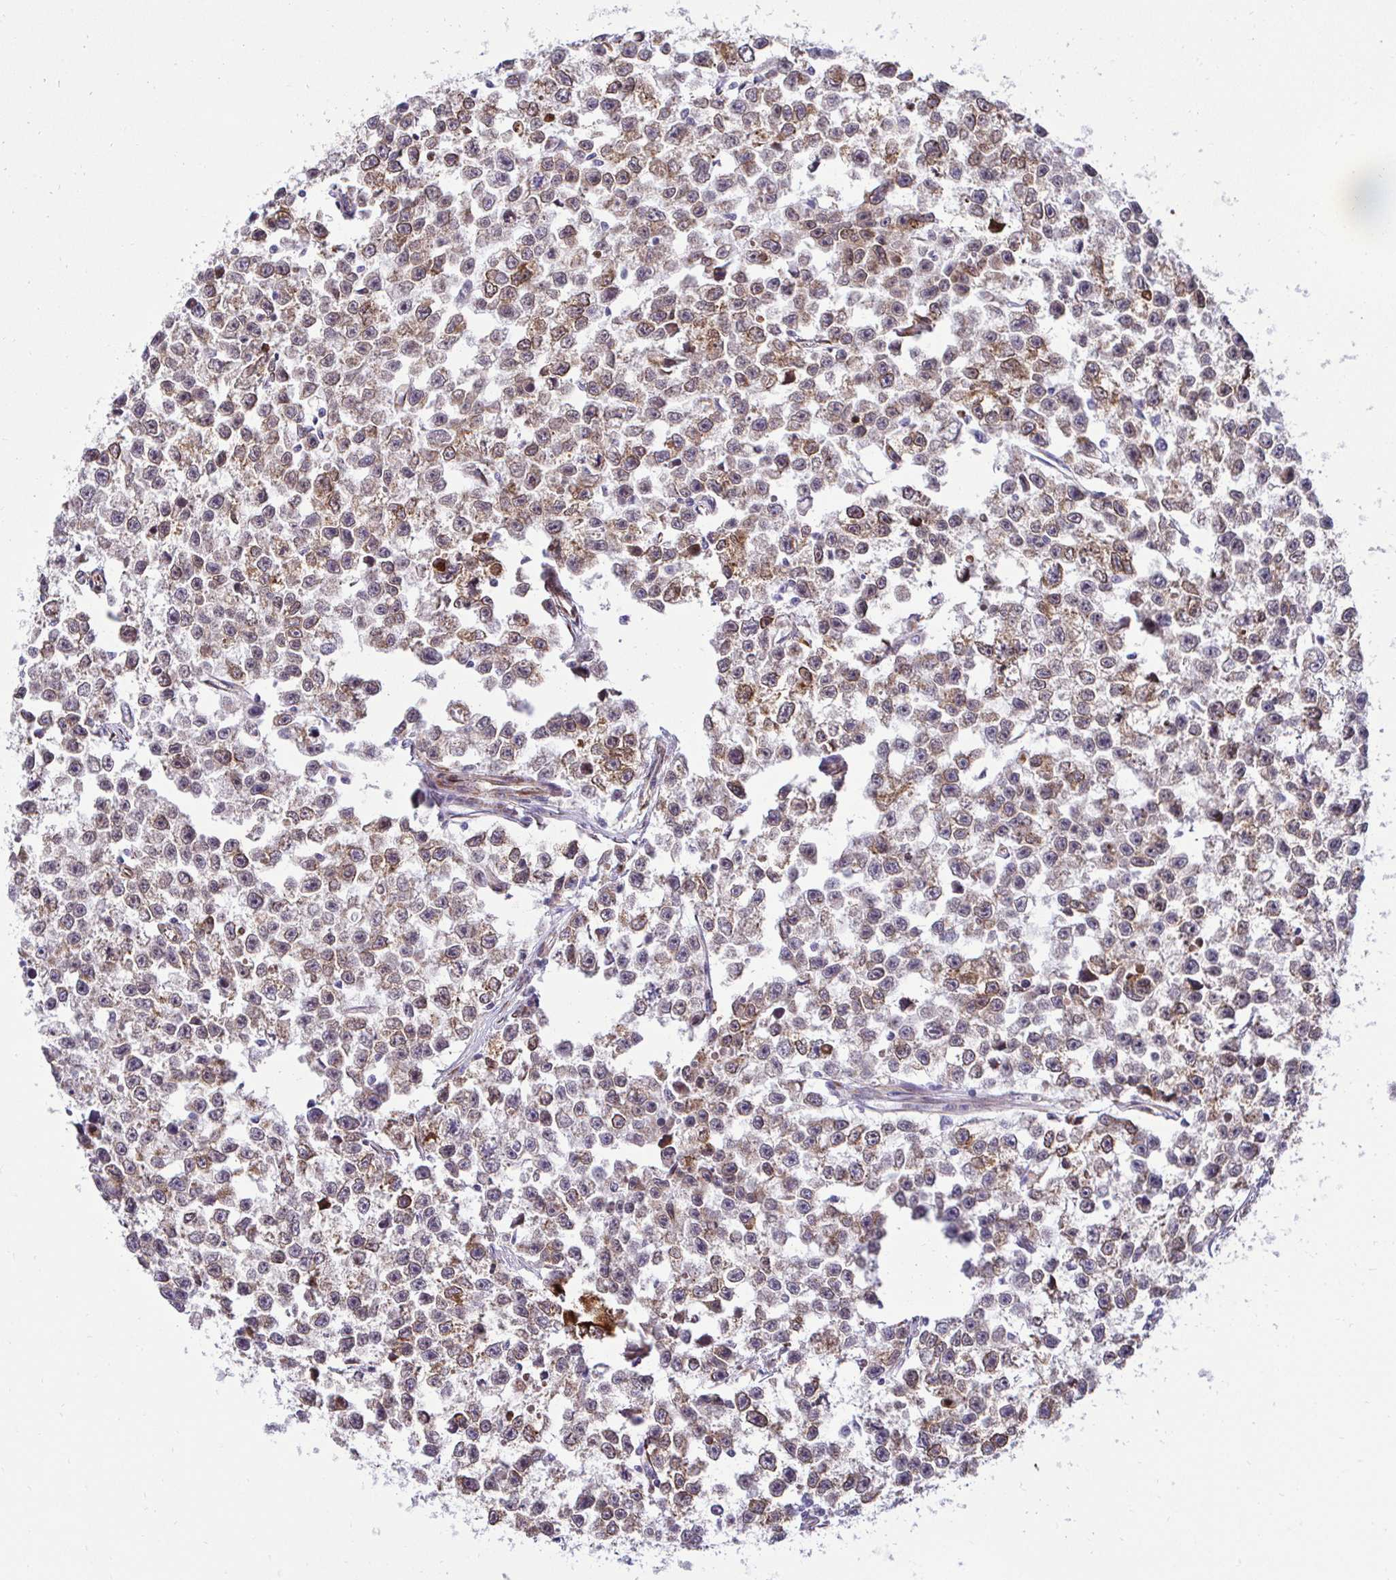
{"staining": {"intensity": "moderate", "quantity": "25%-75%", "location": "cytoplasmic/membranous"}, "tissue": "testis cancer", "cell_type": "Tumor cells", "image_type": "cancer", "snomed": [{"axis": "morphology", "description": "Seminoma, NOS"}, {"axis": "topography", "description": "Testis"}], "caption": "A micrograph of seminoma (testis) stained for a protein displays moderate cytoplasmic/membranous brown staining in tumor cells.", "gene": "HPS1", "patient": {"sex": "male", "age": 26}}